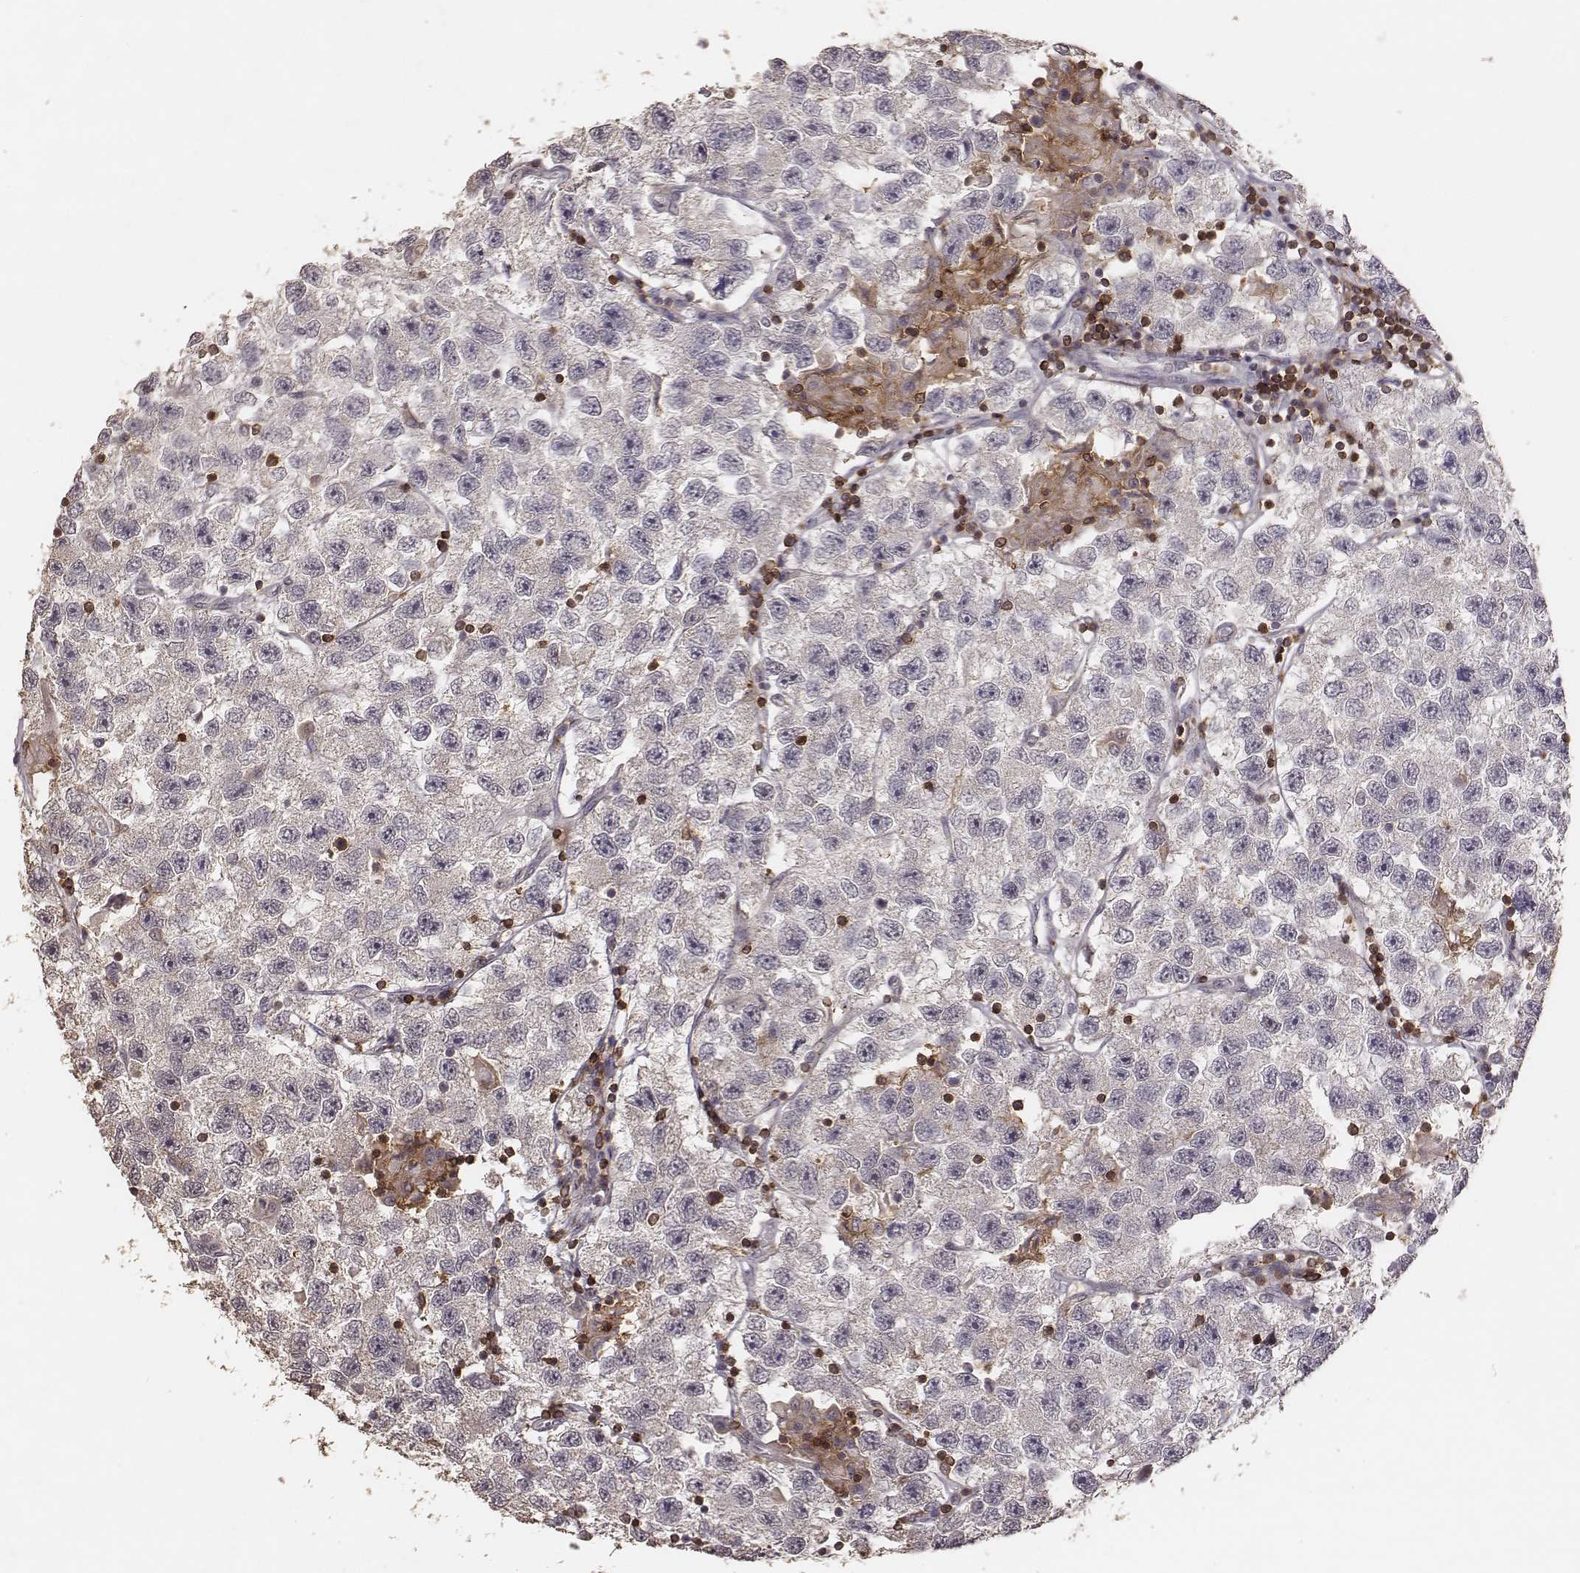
{"staining": {"intensity": "negative", "quantity": "none", "location": "none"}, "tissue": "testis cancer", "cell_type": "Tumor cells", "image_type": "cancer", "snomed": [{"axis": "morphology", "description": "Seminoma, NOS"}, {"axis": "topography", "description": "Testis"}], "caption": "This micrograph is of testis seminoma stained with IHC to label a protein in brown with the nuclei are counter-stained blue. There is no staining in tumor cells.", "gene": "PILRA", "patient": {"sex": "male", "age": 26}}